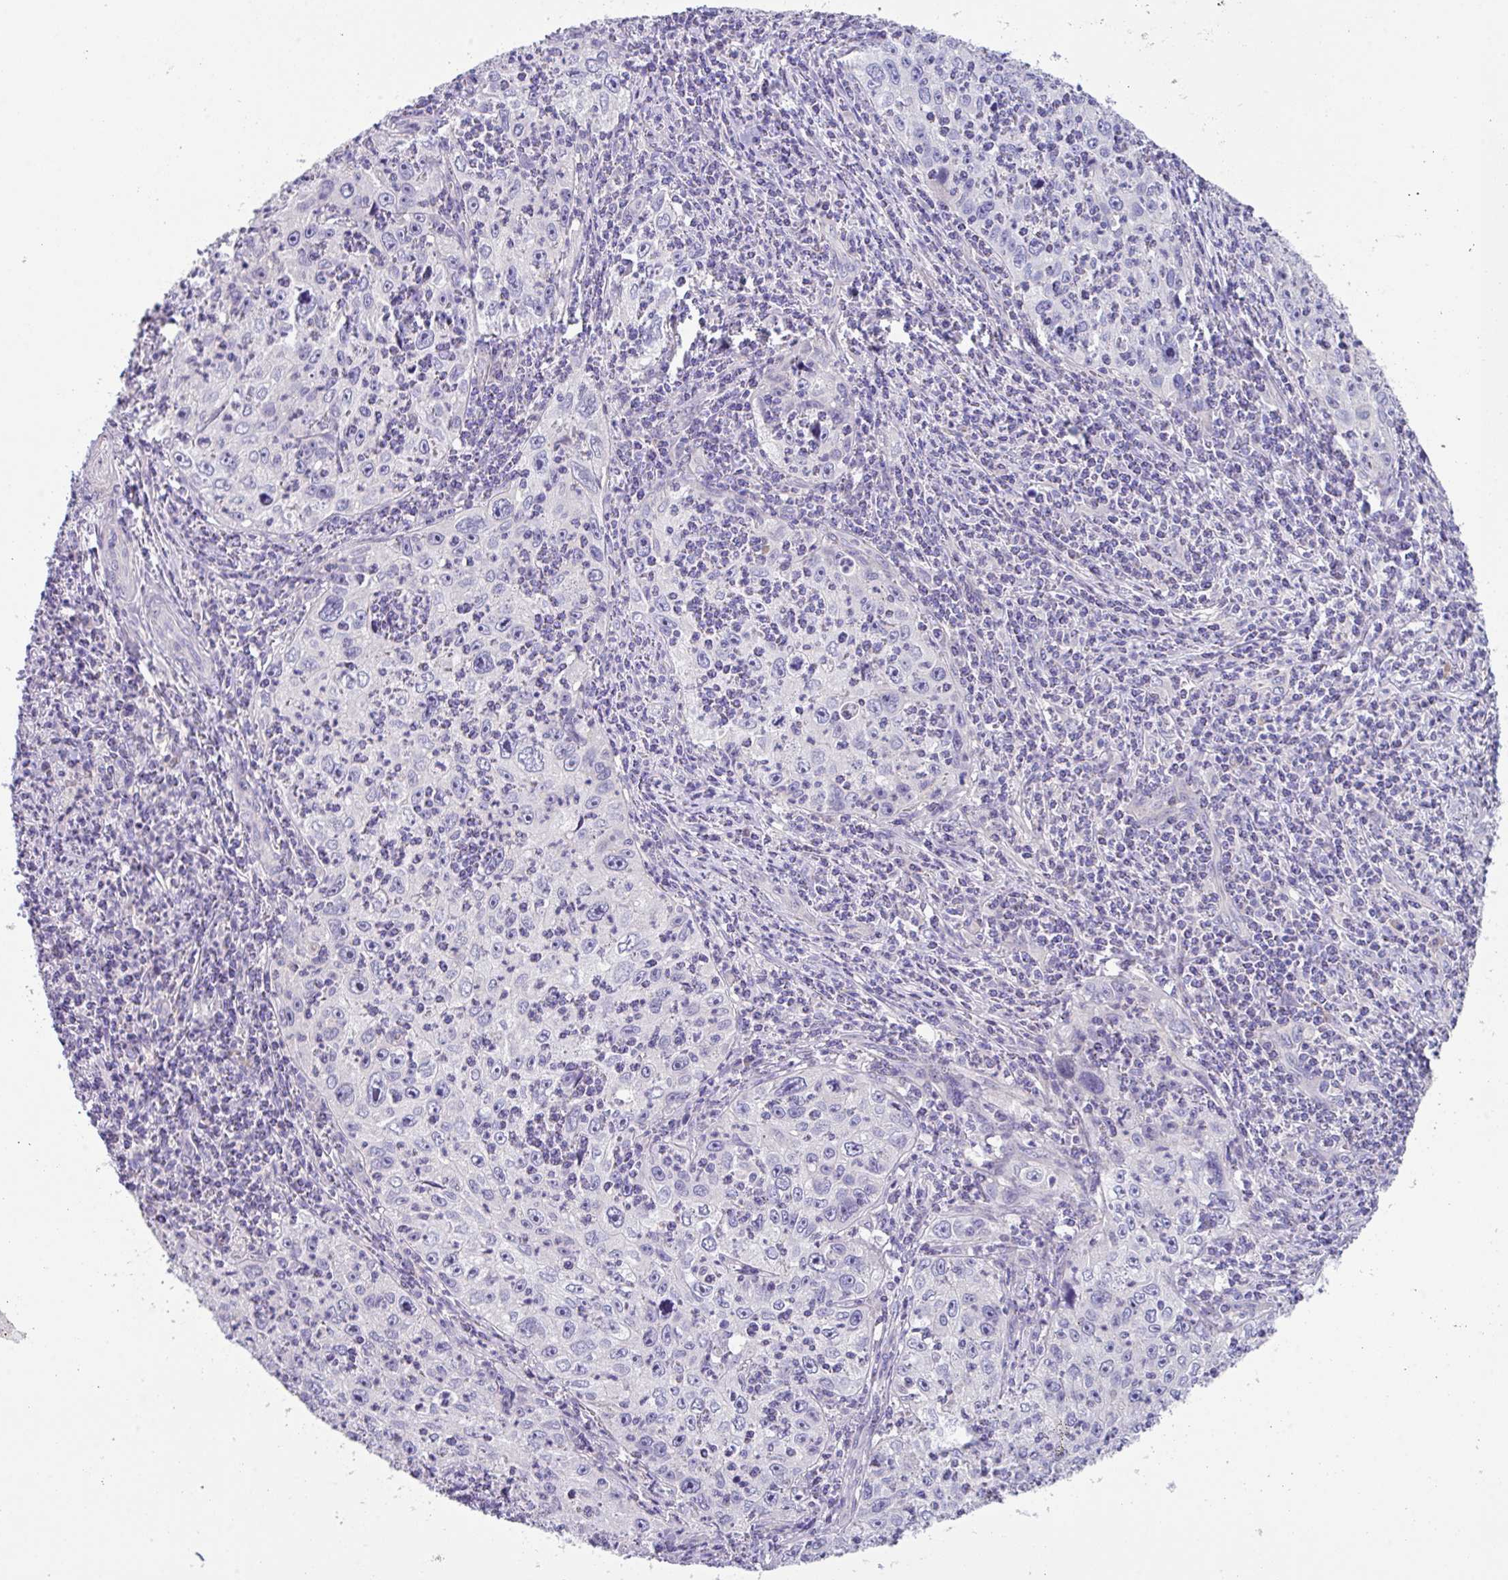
{"staining": {"intensity": "negative", "quantity": "none", "location": "none"}, "tissue": "cervical cancer", "cell_type": "Tumor cells", "image_type": "cancer", "snomed": [{"axis": "morphology", "description": "Squamous cell carcinoma, NOS"}, {"axis": "topography", "description": "Cervix"}], "caption": "Micrograph shows no significant protein staining in tumor cells of cervical cancer (squamous cell carcinoma).", "gene": "DNAL1", "patient": {"sex": "female", "age": 30}}